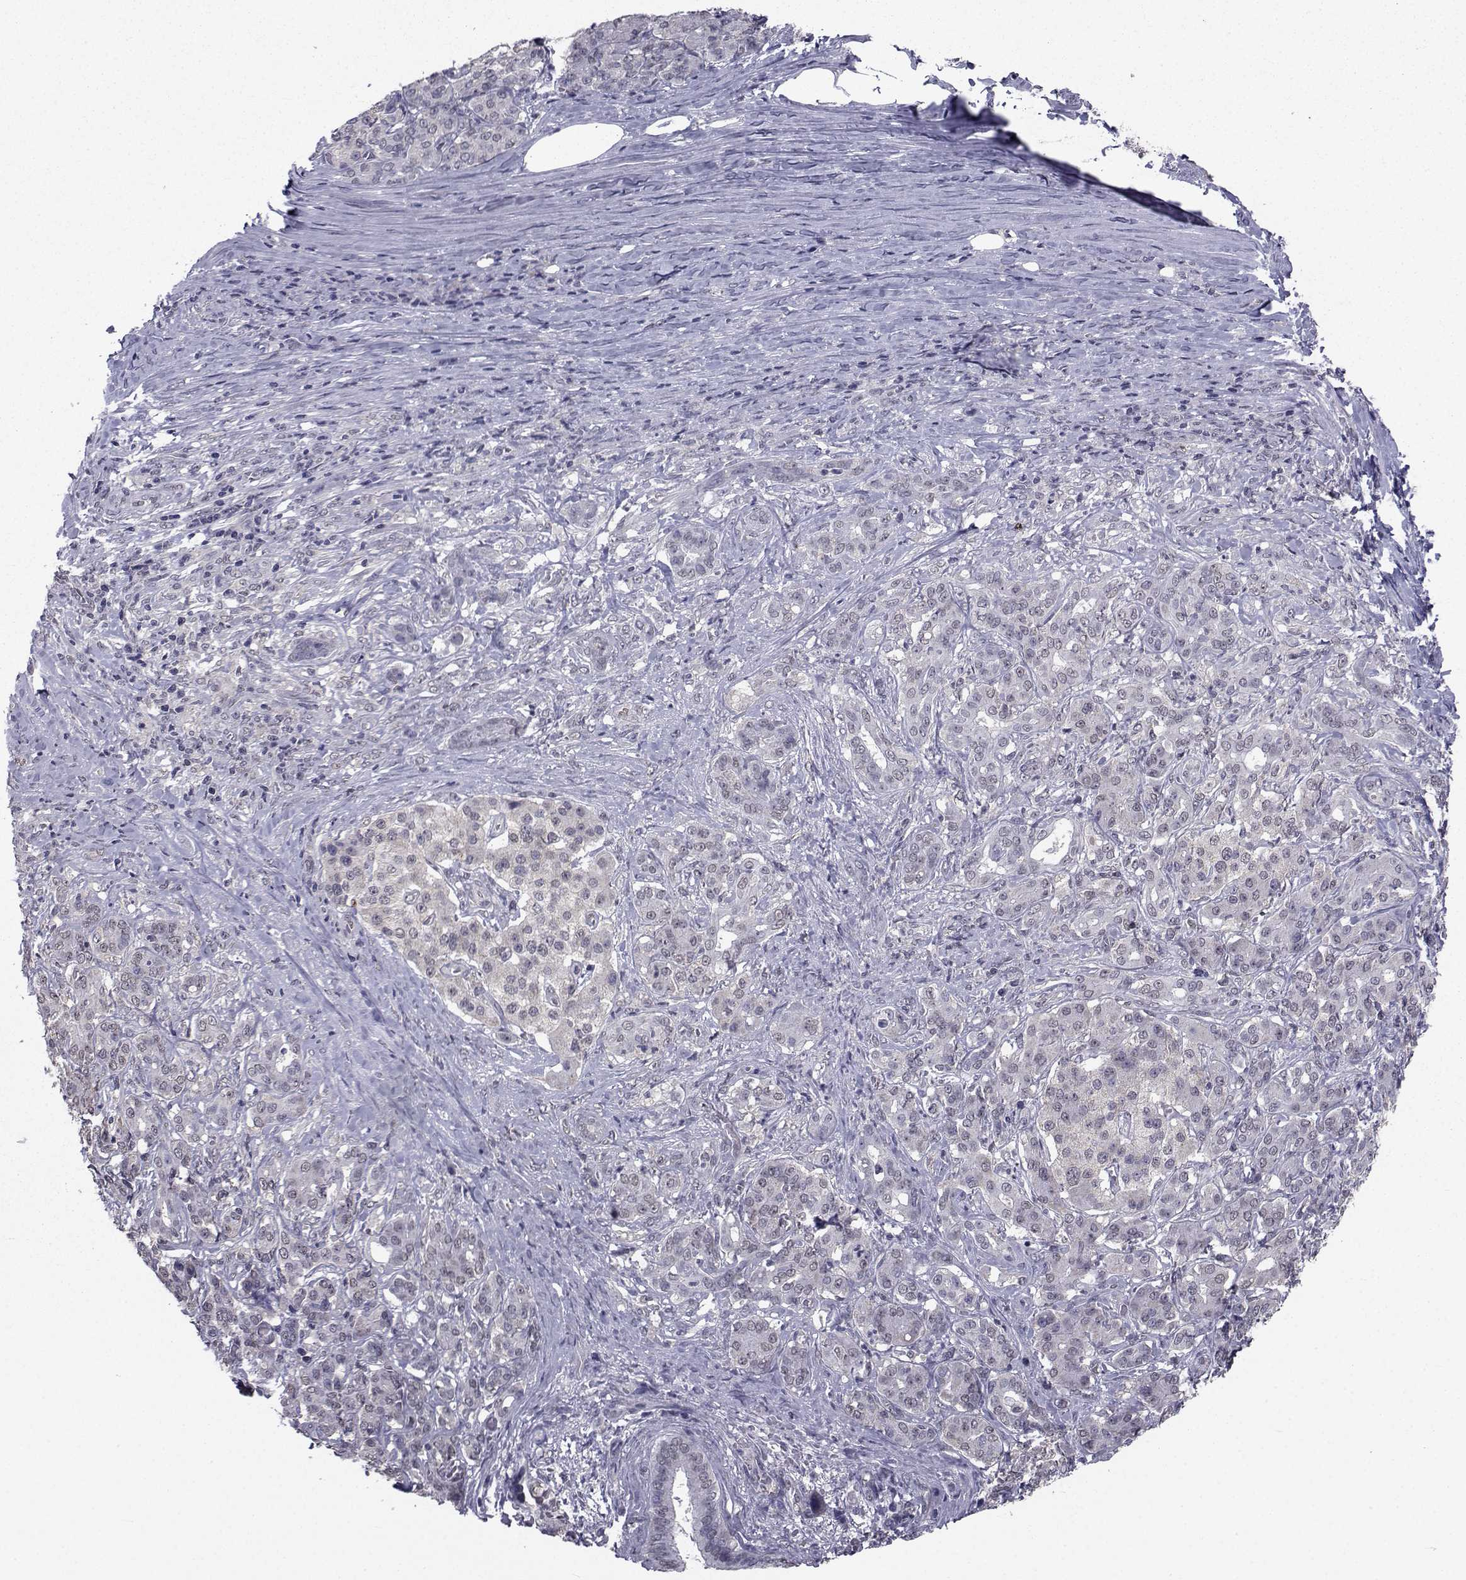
{"staining": {"intensity": "moderate", "quantity": "<25%", "location": "cytoplasmic/membranous"}, "tissue": "pancreatic cancer", "cell_type": "Tumor cells", "image_type": "cancer", "snomed": [{"axis": "morphology", "description": "Normal tissue, NOS"}, {"axis": "morphology", "description": "Inflammation, NOS"}, {"axis": "morphology", "description": "Adenocarcinoma, NOS"}, {"axis": "topography", "description": "Pancreas"}], "caption": "Protein staining by immunohistochemistry exhibits moderate cytoplasmic/membranous positivity in about <25% of tumor cells in pancreatic adenocarcinoma.", "gene": "CYP2S1", "patient": {"sex": "male", "age": 57}}